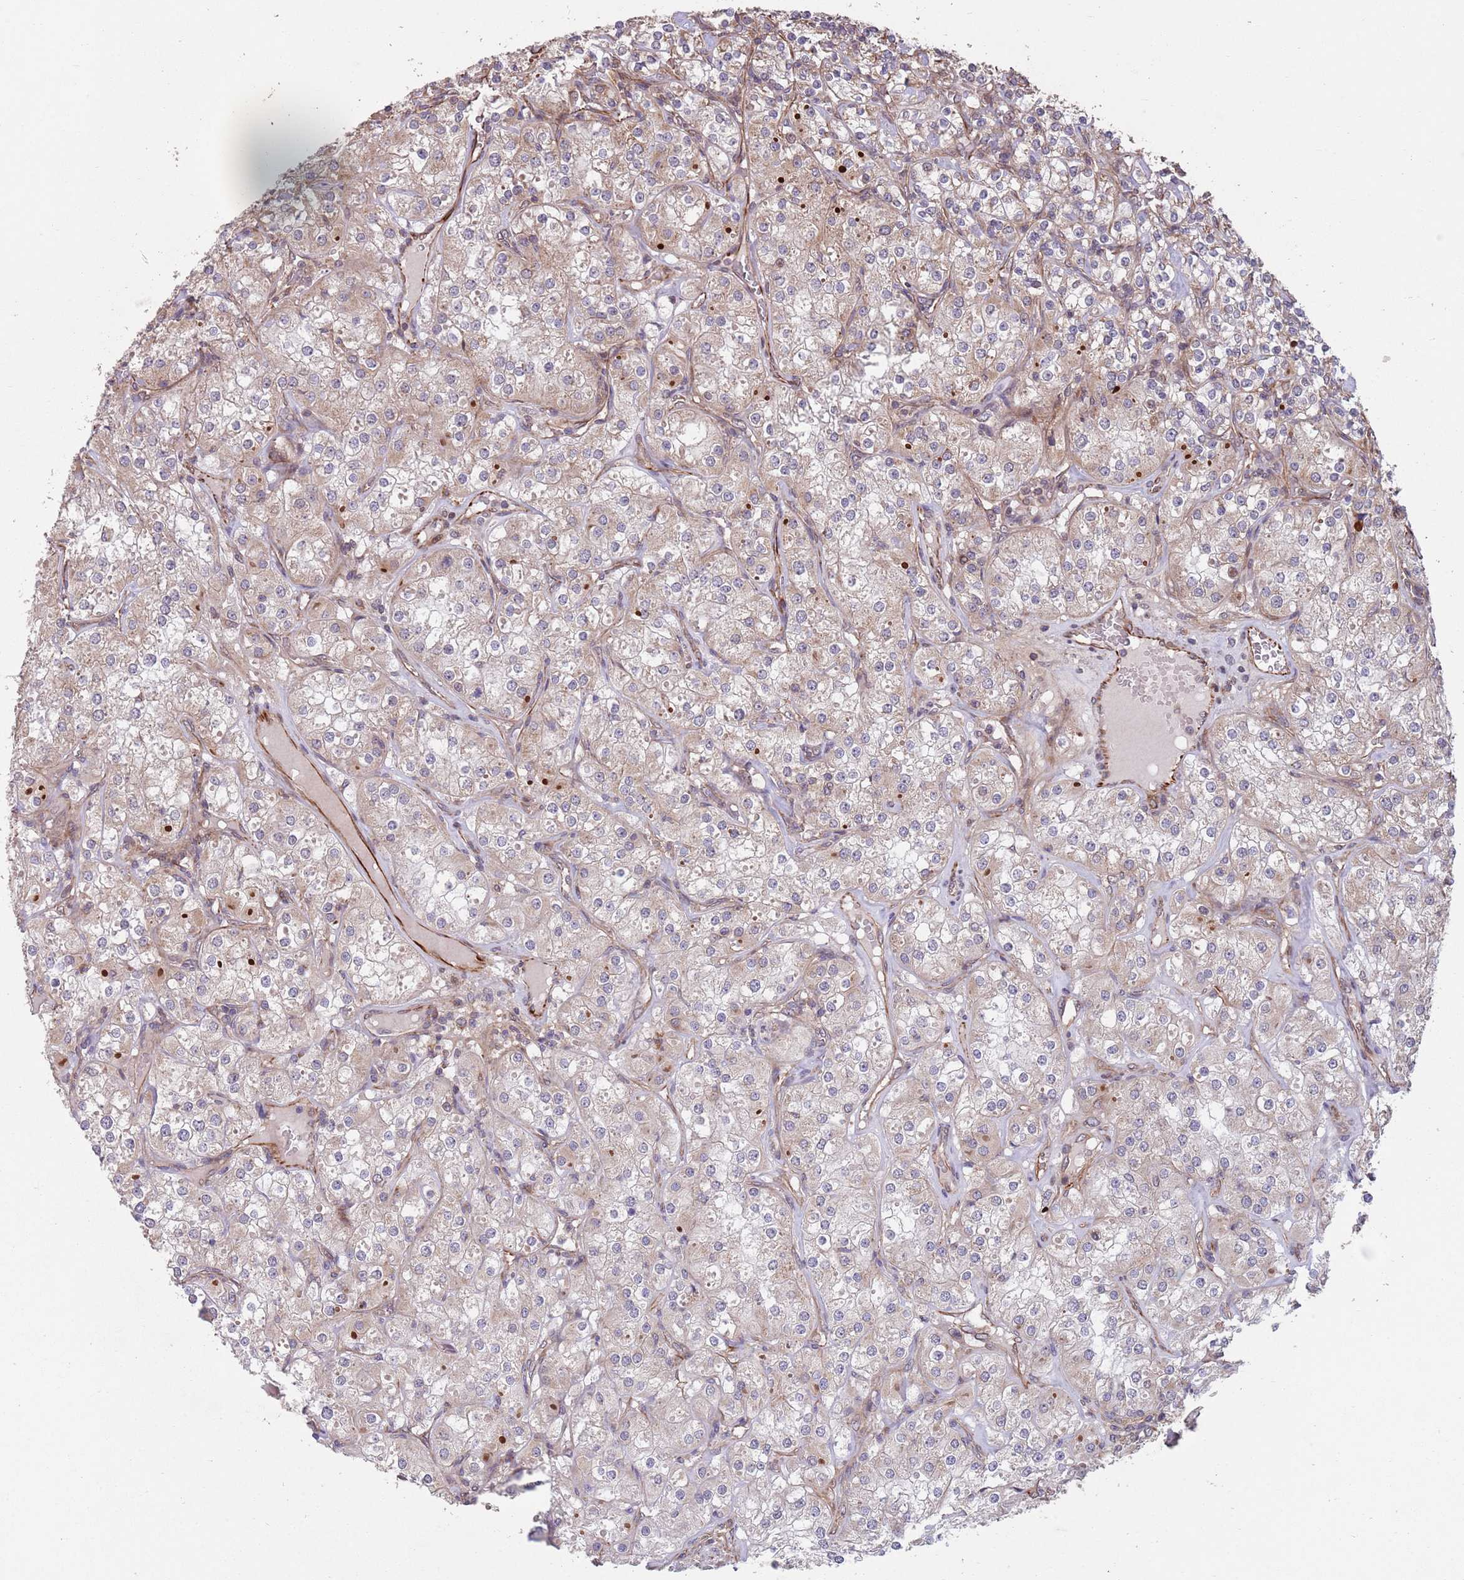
{"staining": {"intensity": "negative", "quantity": "none", "location": "none"}, "tissue": "renal cancer", "cell_type": "Tumor cells", "image_type": "cancer", "snomed": [{"axis": "morphology", "description": "Adenocarcinoma, NOS"}, {"axis": "topography", "description": "Kidney"}], "caption": "This photomicrograph is of renal adenocarcinoma stained with immunohistochemistry to label a protein in brown with the nuclei are counter-stained blue. There is no expression in tumor cells.", "gene": "CHD9", "patient": {"sex": "male", "age": 77}}